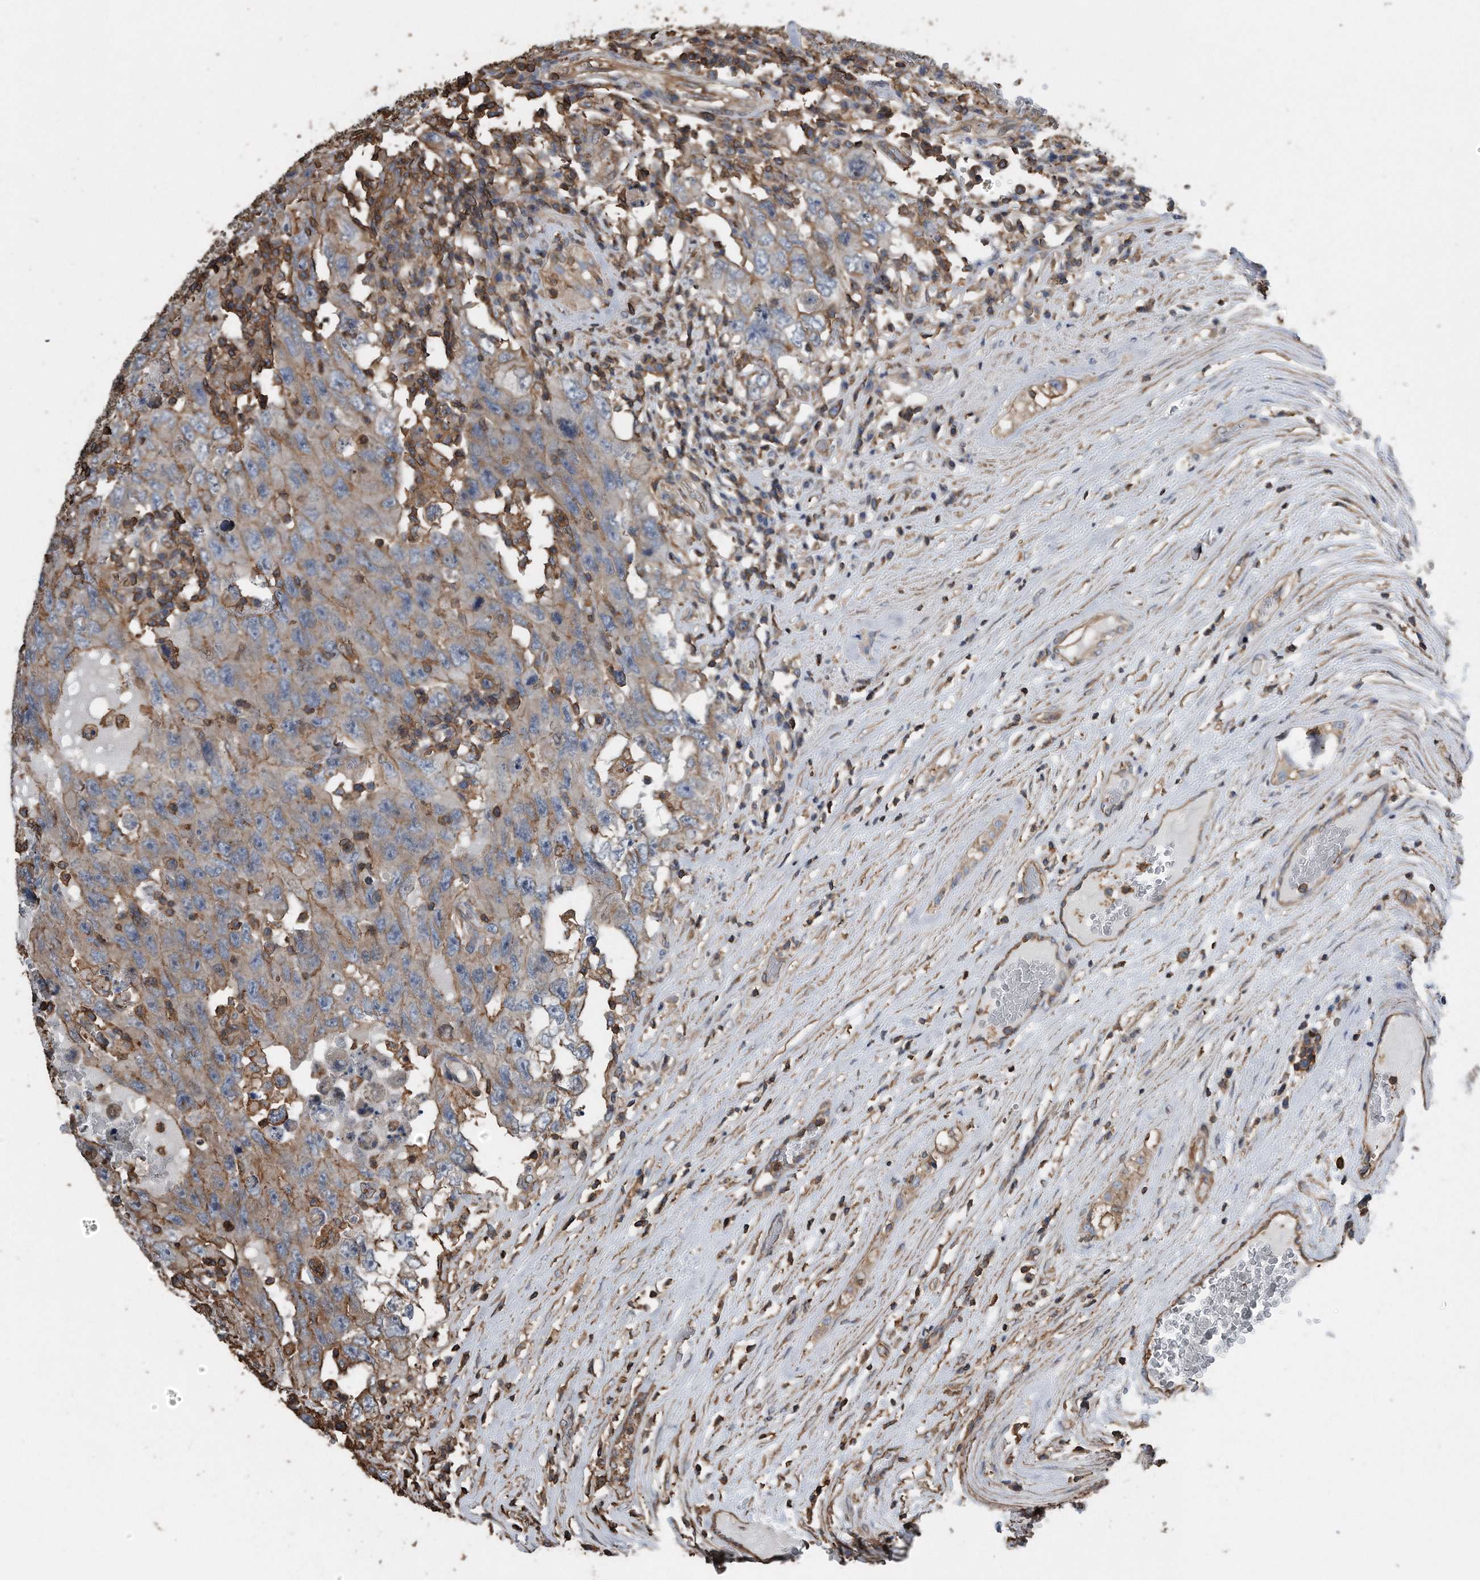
{"staining": {"intensity": "weak", "quantity": ">75%", "location": "cytoplasmic/membranous"}, "tissue": "testis cancer", "cell_type": "Tumor cells", "image_type": "cancer", "snomed": [{"axis": "morphology", "description": "Carcinoma, Embryonal, NOS"}, {"axis": "topography", "description": "Testis"}], "caption": "Immunohistochemical staining of human testis cancer shows weak cytoplasmic/membranous protein staining in approximately >75% of tumor cells.", "gene": "RSPO3", "patient": {"sex": "male", "age": 26}}